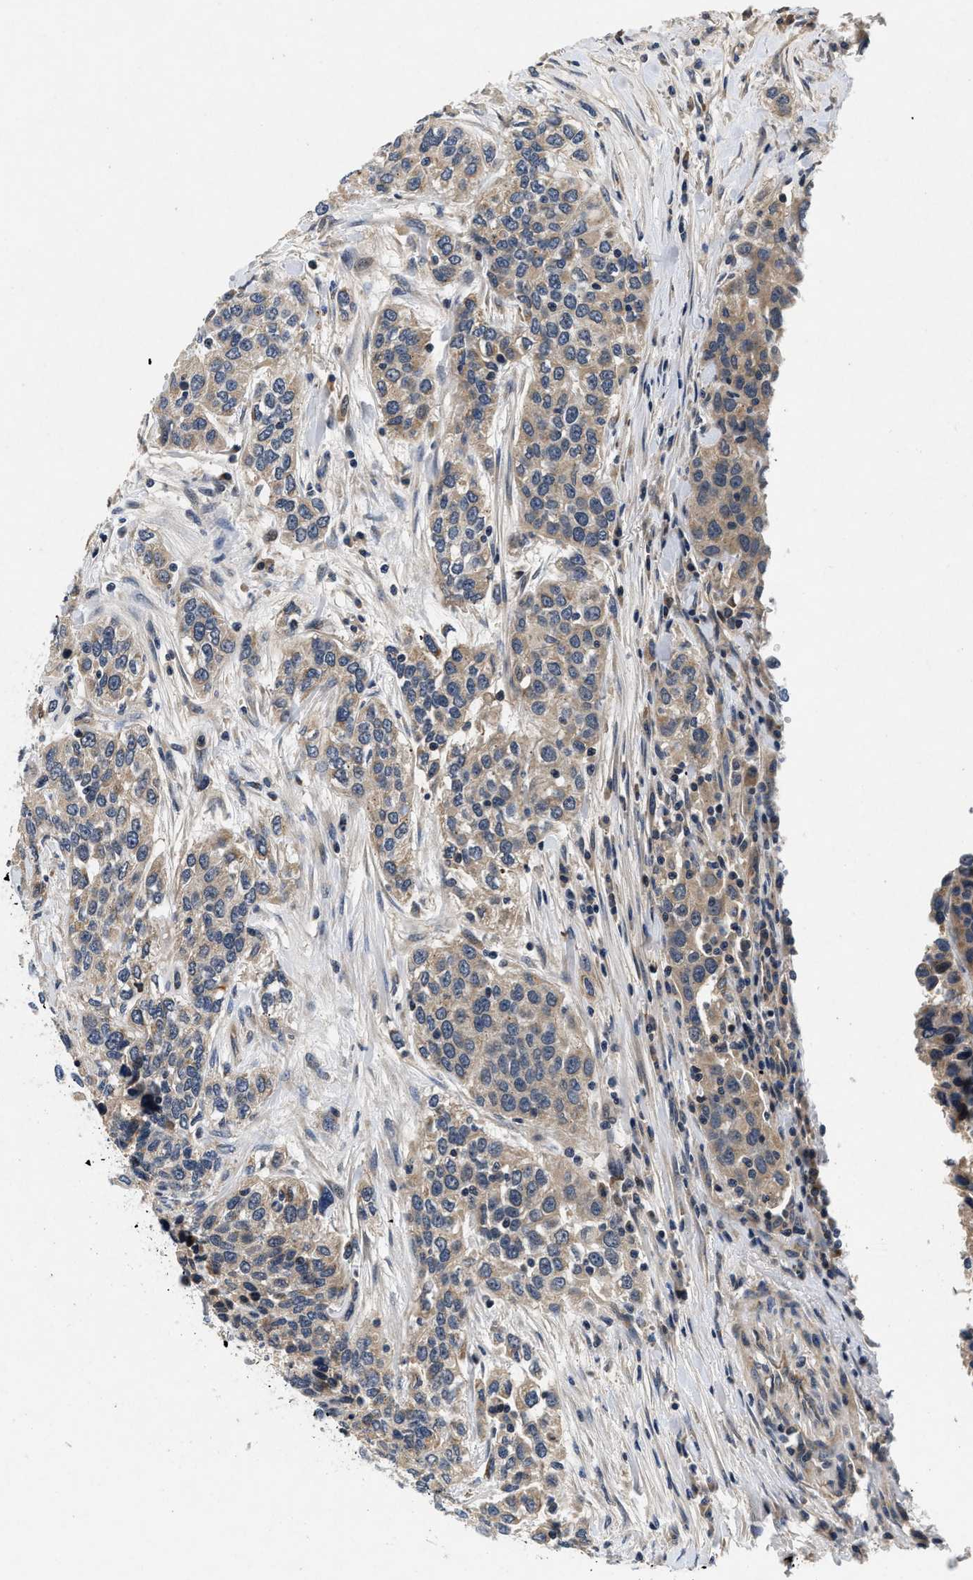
{"staining": {"intensity": "weak", "quantity": ">75%", "location": "cytoplasmic/membranous"}, "tissue": "urothelial cancer", "cell_type": "Tumor cells", "image_type": "cancer", "snomed": [{"axis": "morphology", "description": "Urothelial carcinoma, High grade"}, {"axis": "topography", "description": "Urinary bladder"}], "caption": "Immunohistochemistry (IHC) image of human urothelial carcinoma (high-grade) stained for a protein (brown), which reveals low levels of weak cytoplasmic/membranous expression in approximately >75% of tumor cells.", "gene": "PDP1", "patient": {"sex": "female", "age": 80}}